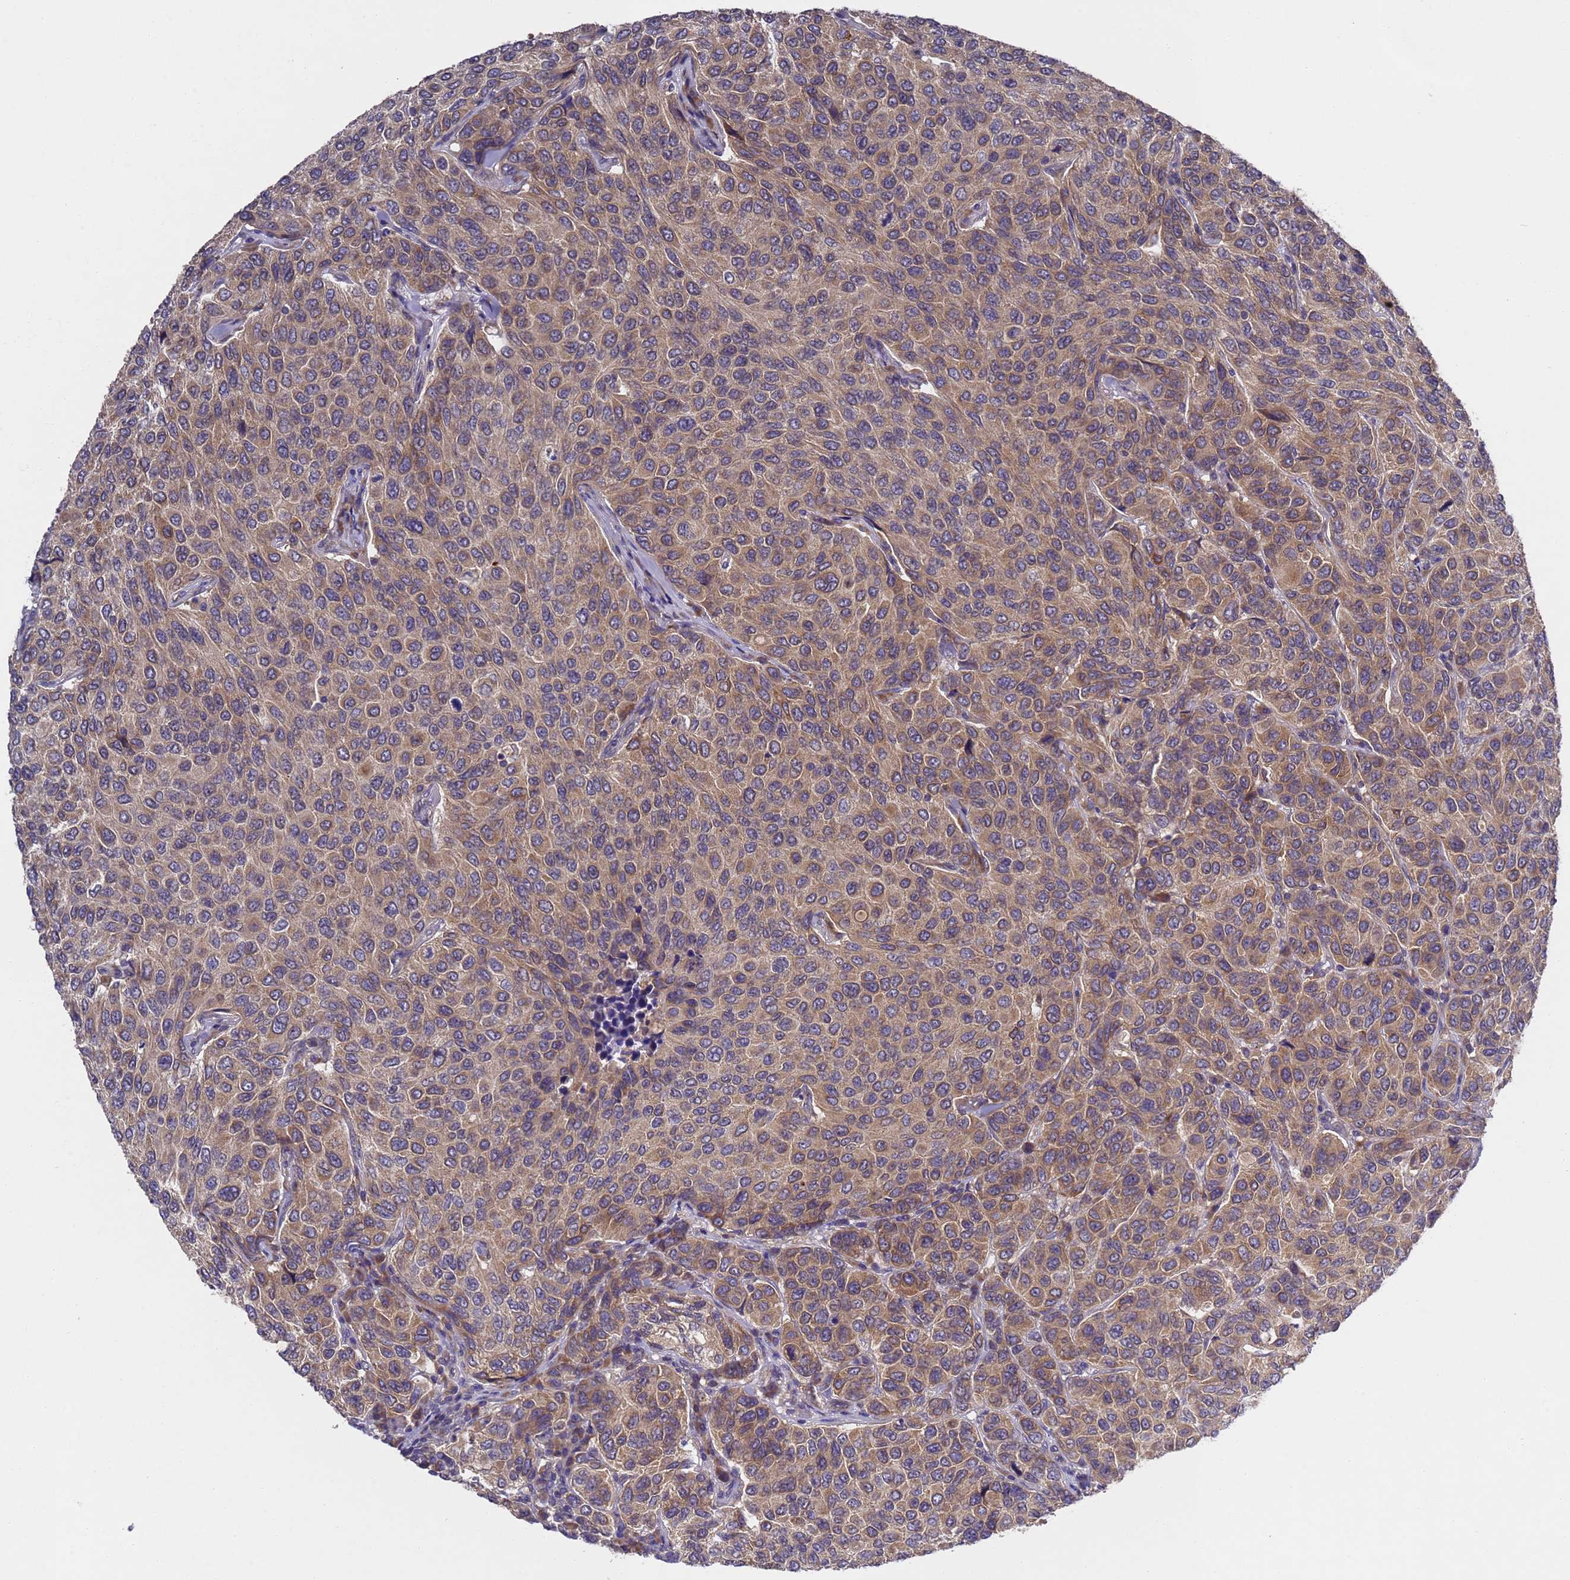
{"staining": {"intensity": "moderate", "quantity": ">75%", "location": "cytoplasmic/membranous"}, "tissue": "breast cancer", "cell_type": "Tumor cells", "image_type": "cancer", "snomed": [{"axis": "morphology", "description": "Duct carcinoma"}, {"axis": "topography", "description": "Breast"}], "caption": "Protein analysis of breast cancer (invasive ductal carcinoma) tissue exhibits moderate cytoplasmic/membranous staining in approximately >75% of tumor cells.", "gene": "DCAF12L2", "patient": {"sex": "female", "age": 55}}